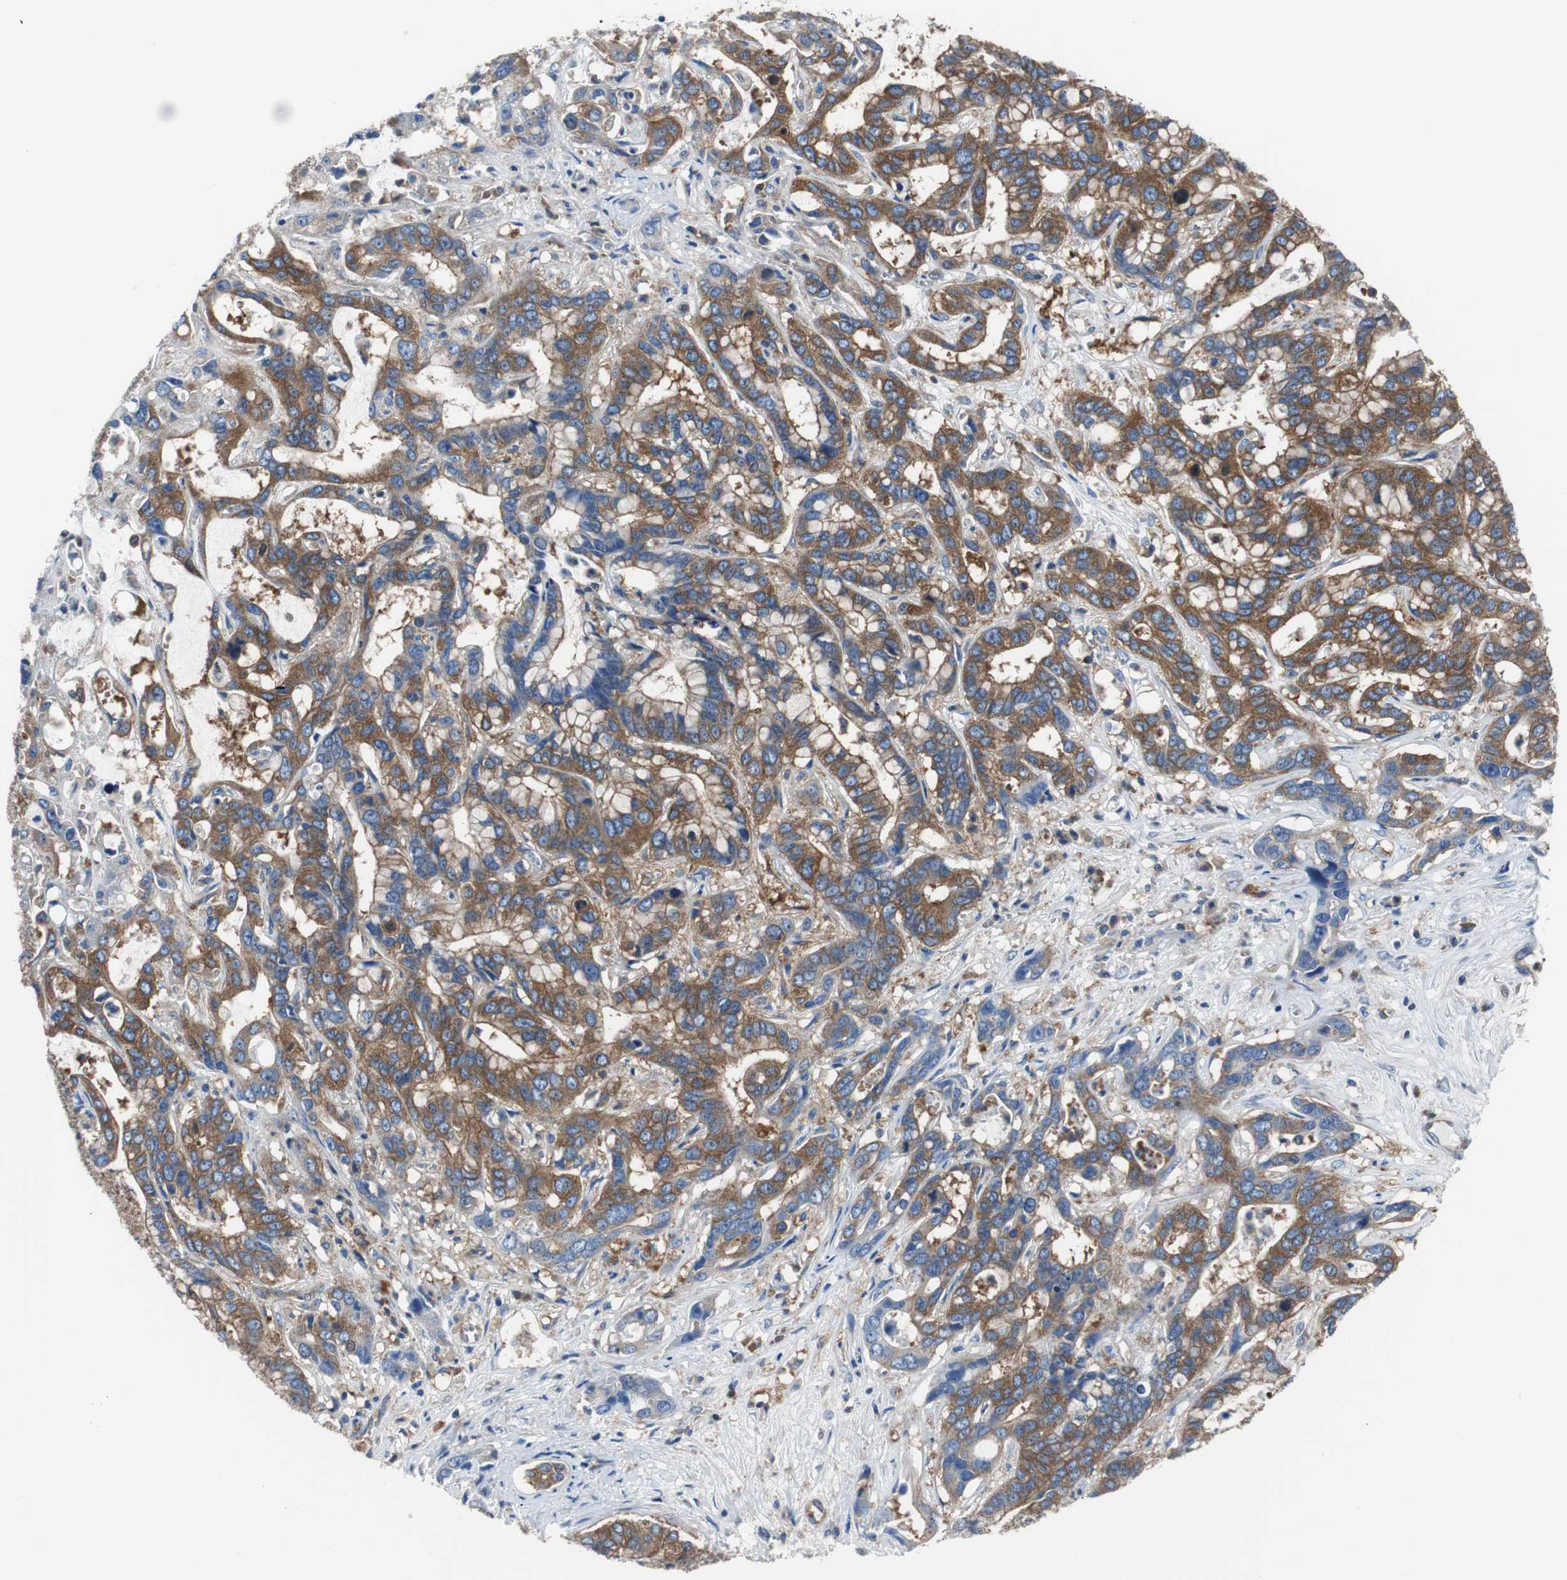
{"staining": {"intensity": "moderate", "quantity": ">75%", "location": "cytoplasmic/membranous"}, "tissue": "liver cancer", "cell_type": "Tumor cells", "image_type": "cancer", "snomed": [{"axis": "morphology", "description": "Cholangiocarcinoma"}, {"axis": "topography", "description": "Liver"}], "caption": "Moderate cytoplasmic/membranous positivity is identified in about >75% of tumor cells in cholangiocarcinoma (liver).", "gene": "BRAF", "patient": {"sex": "female", "age": 65}}